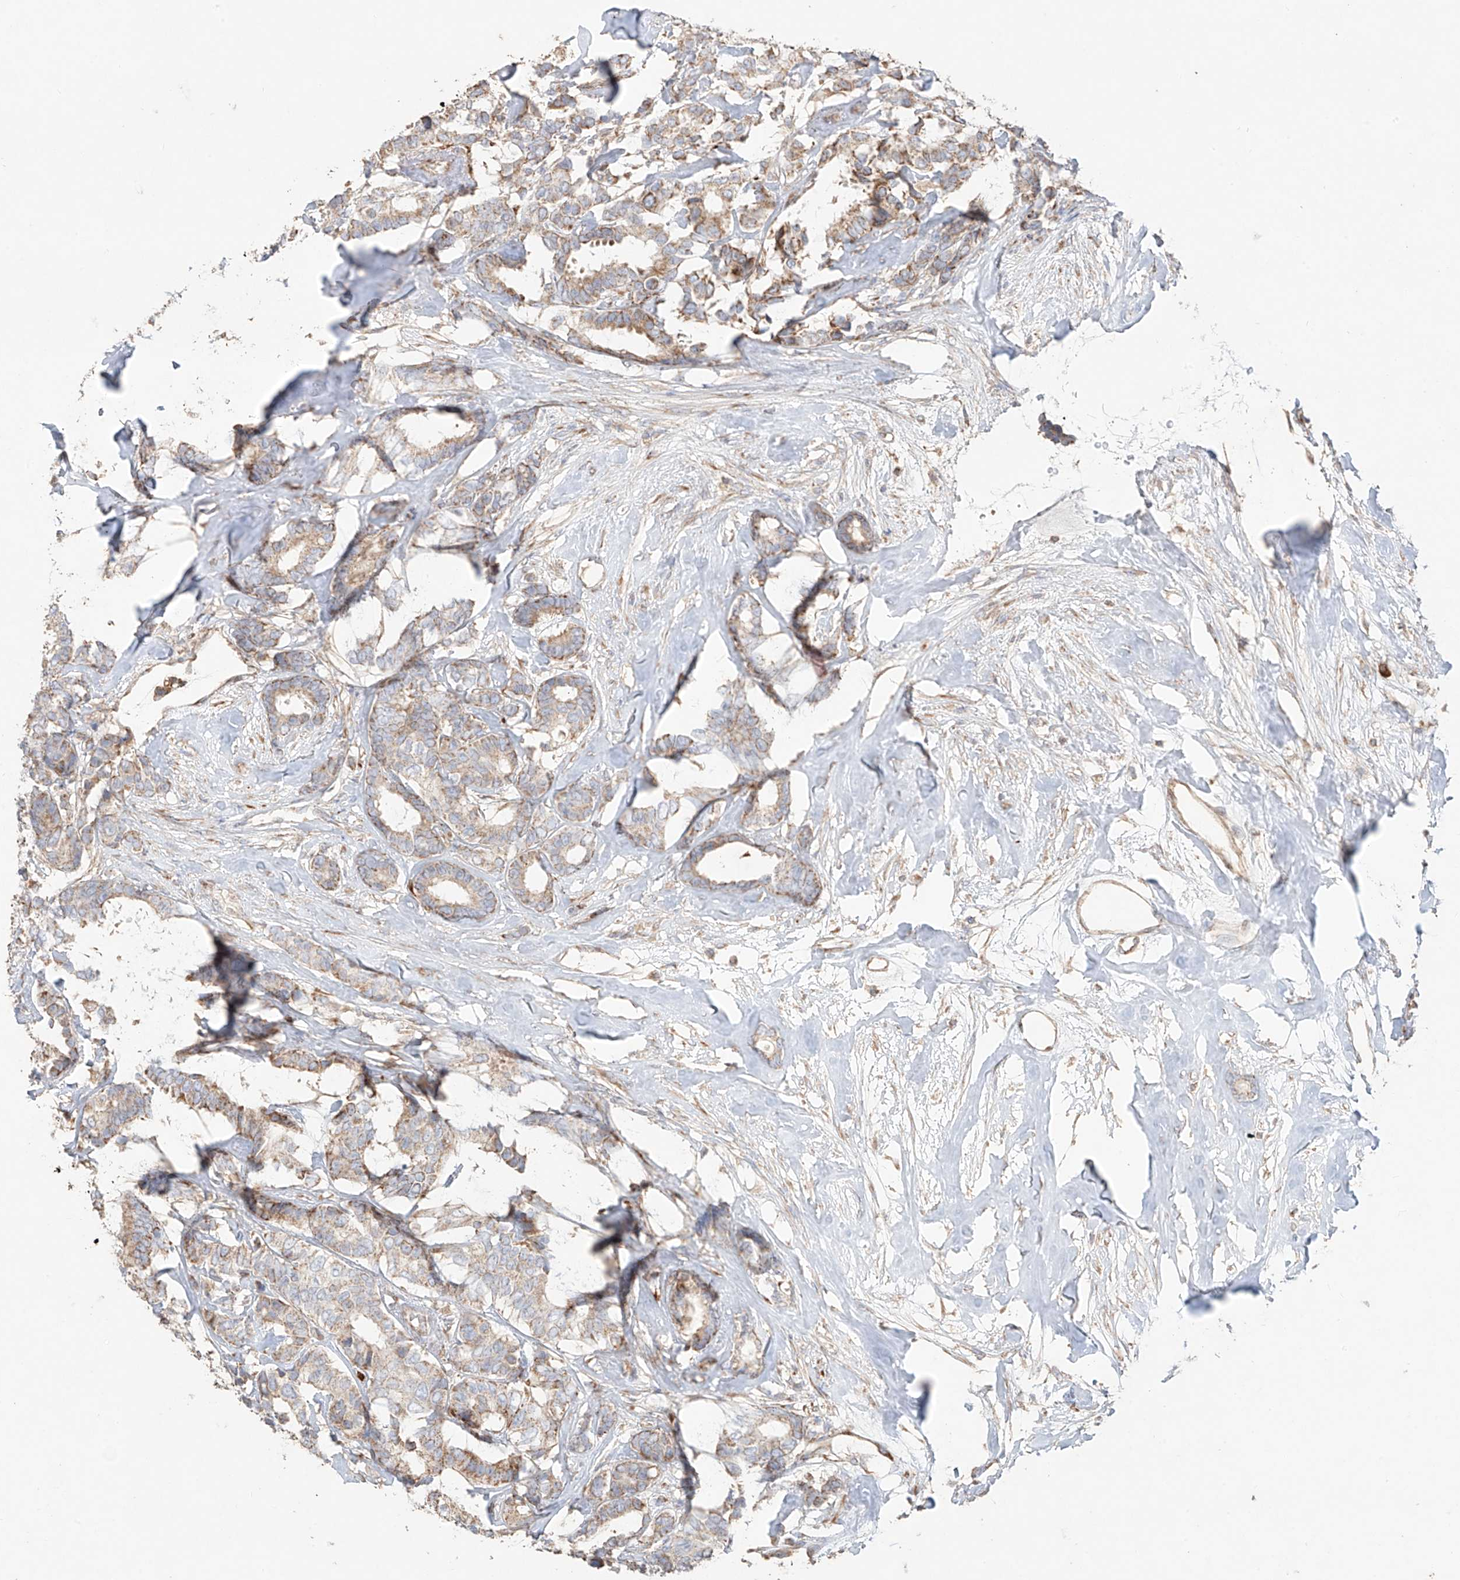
{"staining": {"intensity": "moderate", "quantity": "25%-75%", "location": "cytoplasmic/membranous"}, "tissue": "breast cancer", "cell_type": "Tumor cells", "image_type": "cancer", "snomed": [{"axis": "morphology", "description": "Duct carcinoma"}, {"axis": "topography", "description": "Breast"}], "caption": "The micrograph exhibits staining of breast infiltrating ductal carcinoma, revealing moderate cytoplasmic/membranous protein expression (brown color) within tumor cells. (brown staining indicates protein expression, while blue staining denotes nuclei).", "gene": "COLGALT2", "patient": {"sex": "female", "age": 87}}